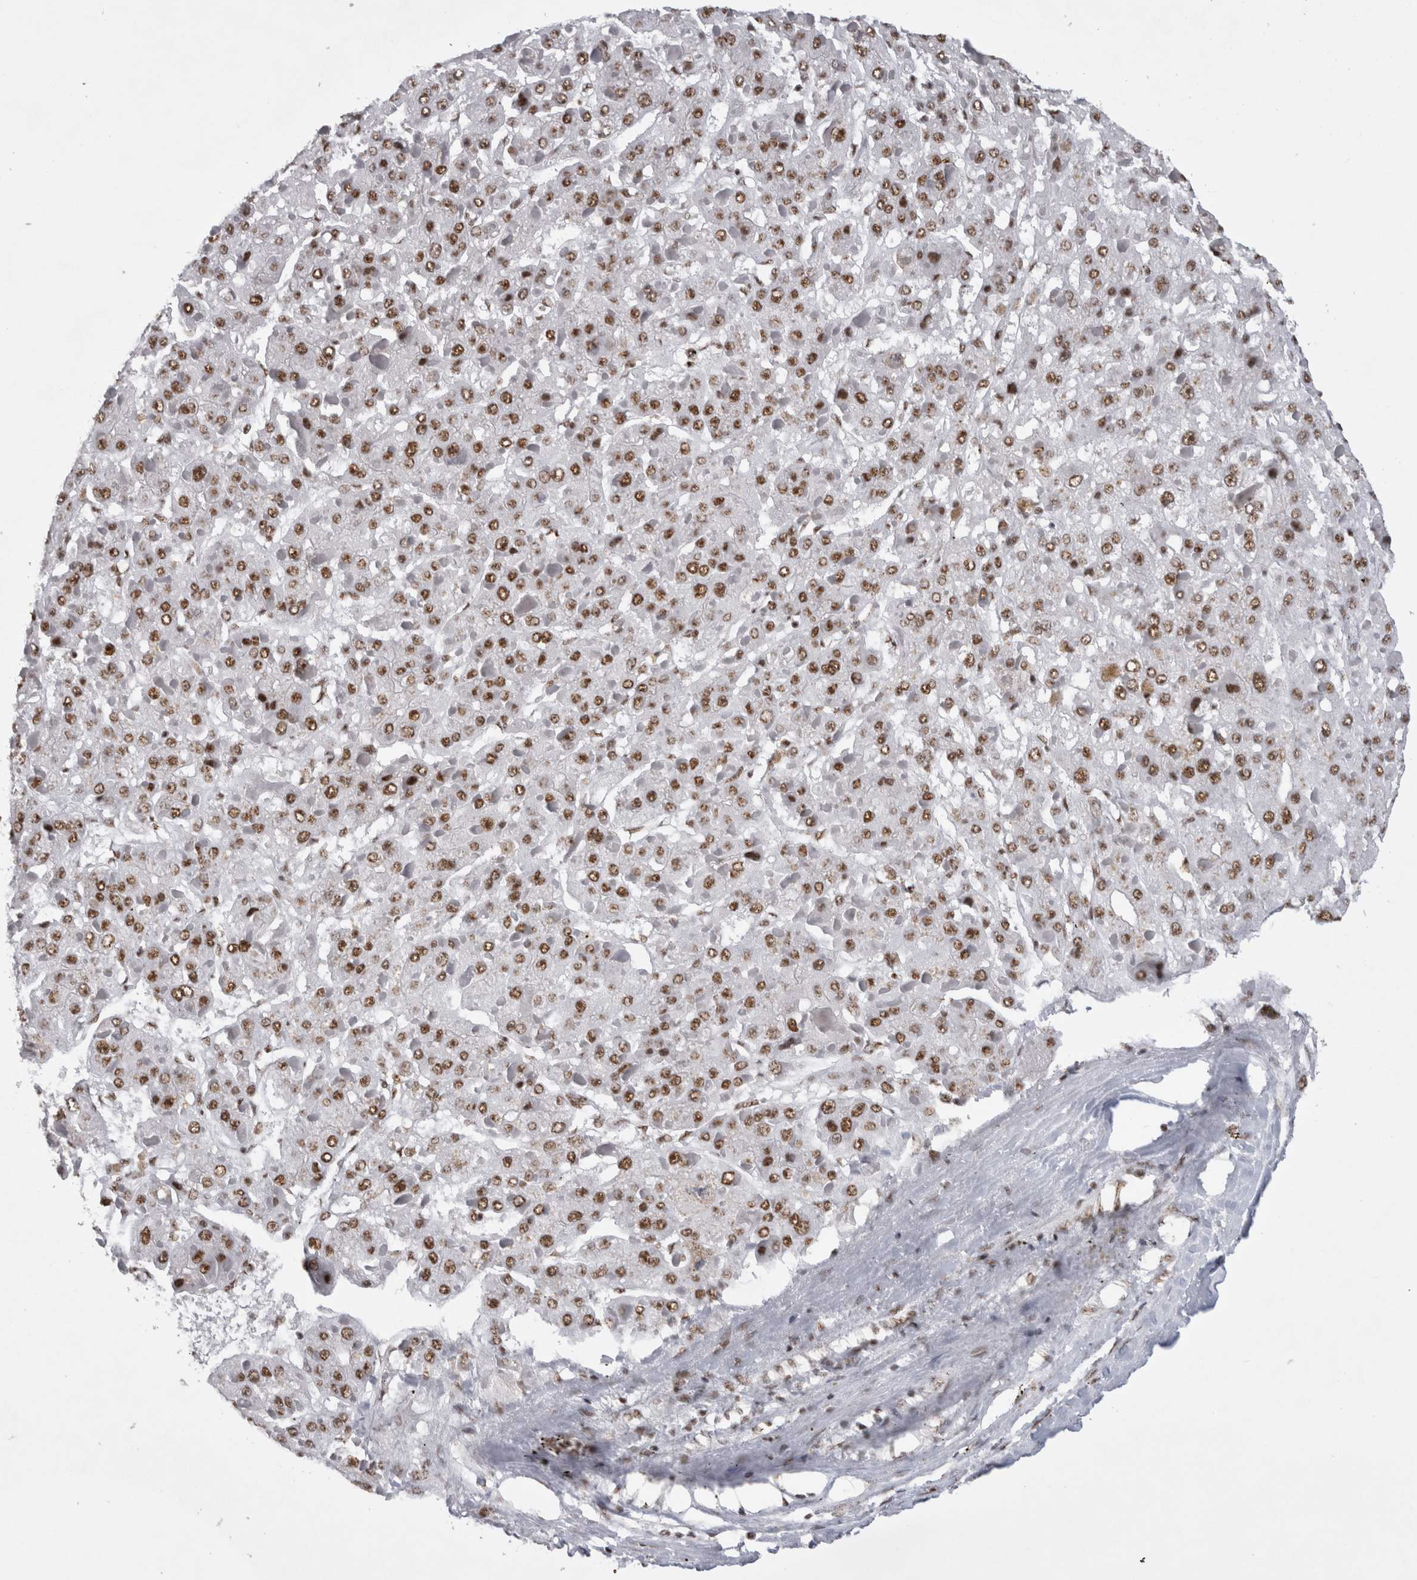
{"staining": {"intensity": "moderate", "quantity": ">75%", "location": "nuclear"}, "tissue": "liver cancer", "cell_type": "Tumor cells", "image_type": "cancer", "snomed": [{"axis": "morphology", "description": "Carcinoma, Hepatocellular, NOS"}, {"axis": "topography", "description": "Liver"}], "caption": "Tumor cells show medium levels of moderate nuclear expression in about >75% of cells in liver hepatocellular carcinoma.", "gene": "CDK11A", "patient": {"sex": "female", "age": 73}}